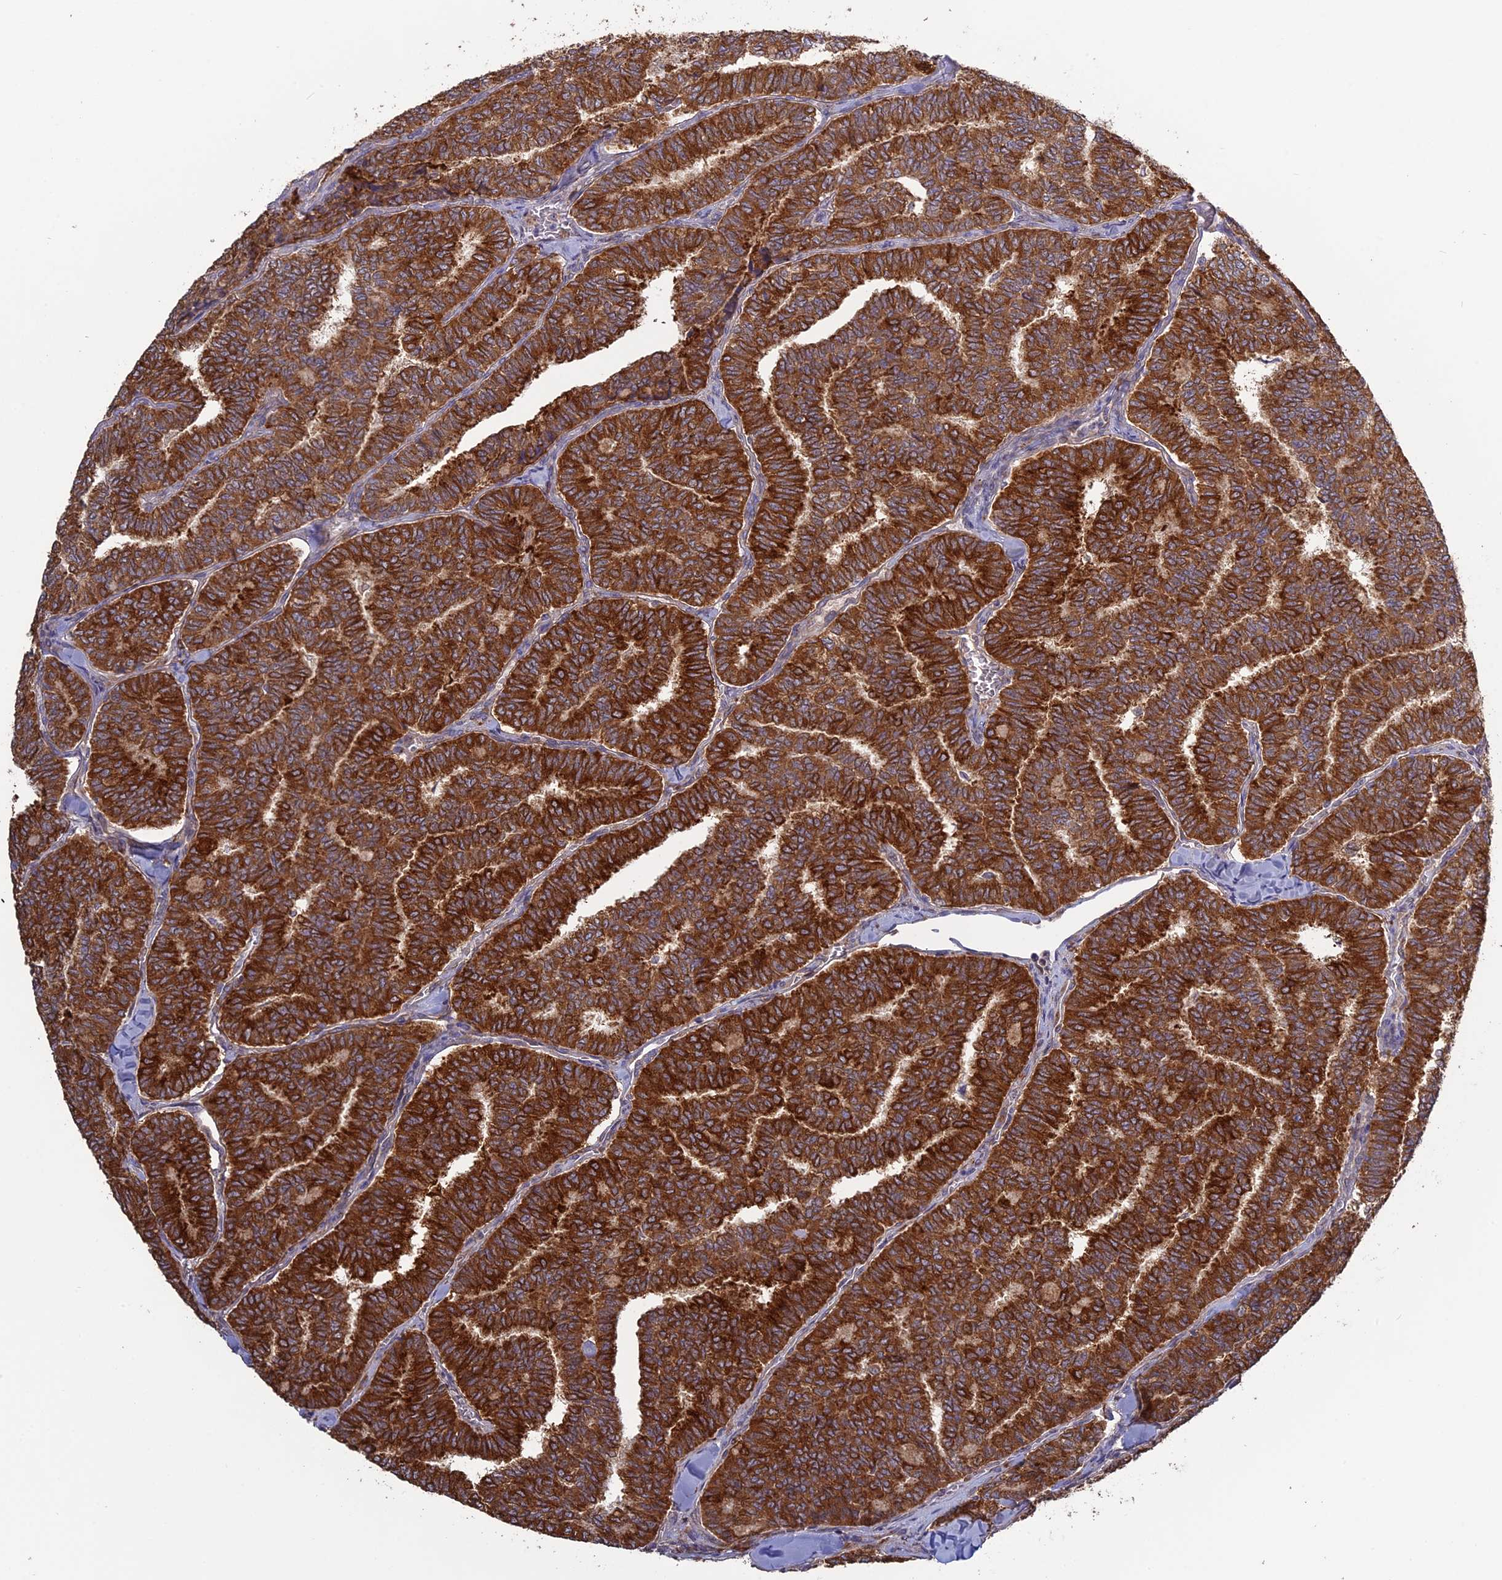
{"staining": {"intensity": "strong", "quantity": ">75%", "location": "cytoplasmic/membranous"}, "tissue": "thyroid cancer", "cell_type": "Tumor cells", "image_type": "cancer", "snomed": [{"axis": "morphology", "description": "Papillary adenocarcinoma, NOS"}, {"axis": "topography", "description": "Thyroid gland"}], "caption": "The histopathology image reveals staining of thyroid cancer (papillary adenocarcinoma), revealing strong cytoplasmic/membranous protein positivity (brown color) within tumor cells.", "gene": "PPIC", "patient": {"sex": "female", "age": 35}}